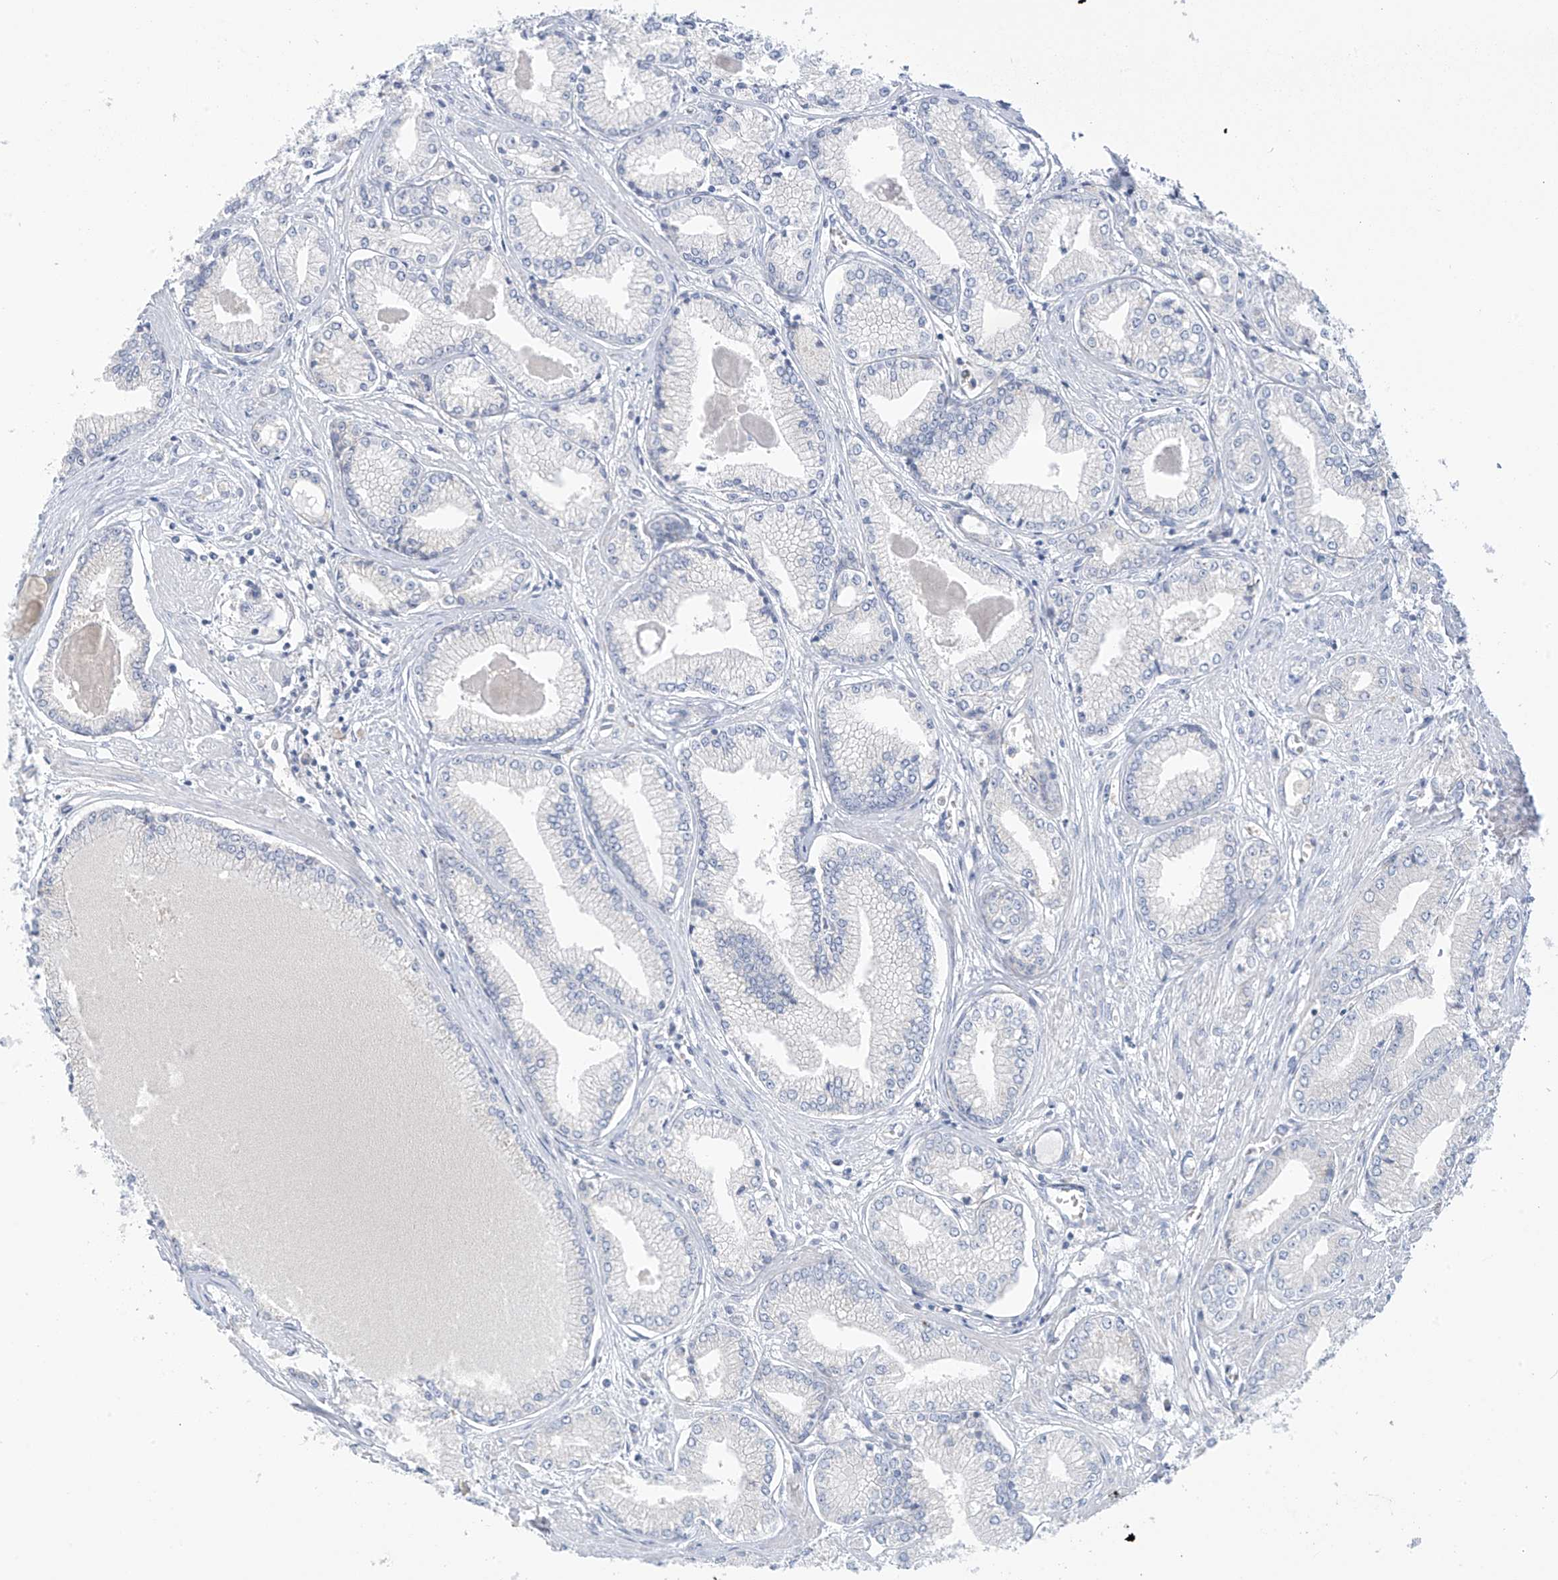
{"staining": {"intensity": "negative", "quantity": "none", "location": "none"}, "tissue": "prostate cancer", "cell_type": "Tumor cells", "image_type": "cancer", "snomed": [{"axis": "morphology", "description": "Adenocarcinoma, Low grade"}, {"axis": "topography", "description": "Prostate"}], "caption": "This is an immunohistochemistry photomicrograph of human prostate cancer (low-grade adenocarcinoma). There is no staining in tumor cells.", "gene": "SLC6A12", "patient": {"sex": "male", "age": 60}}